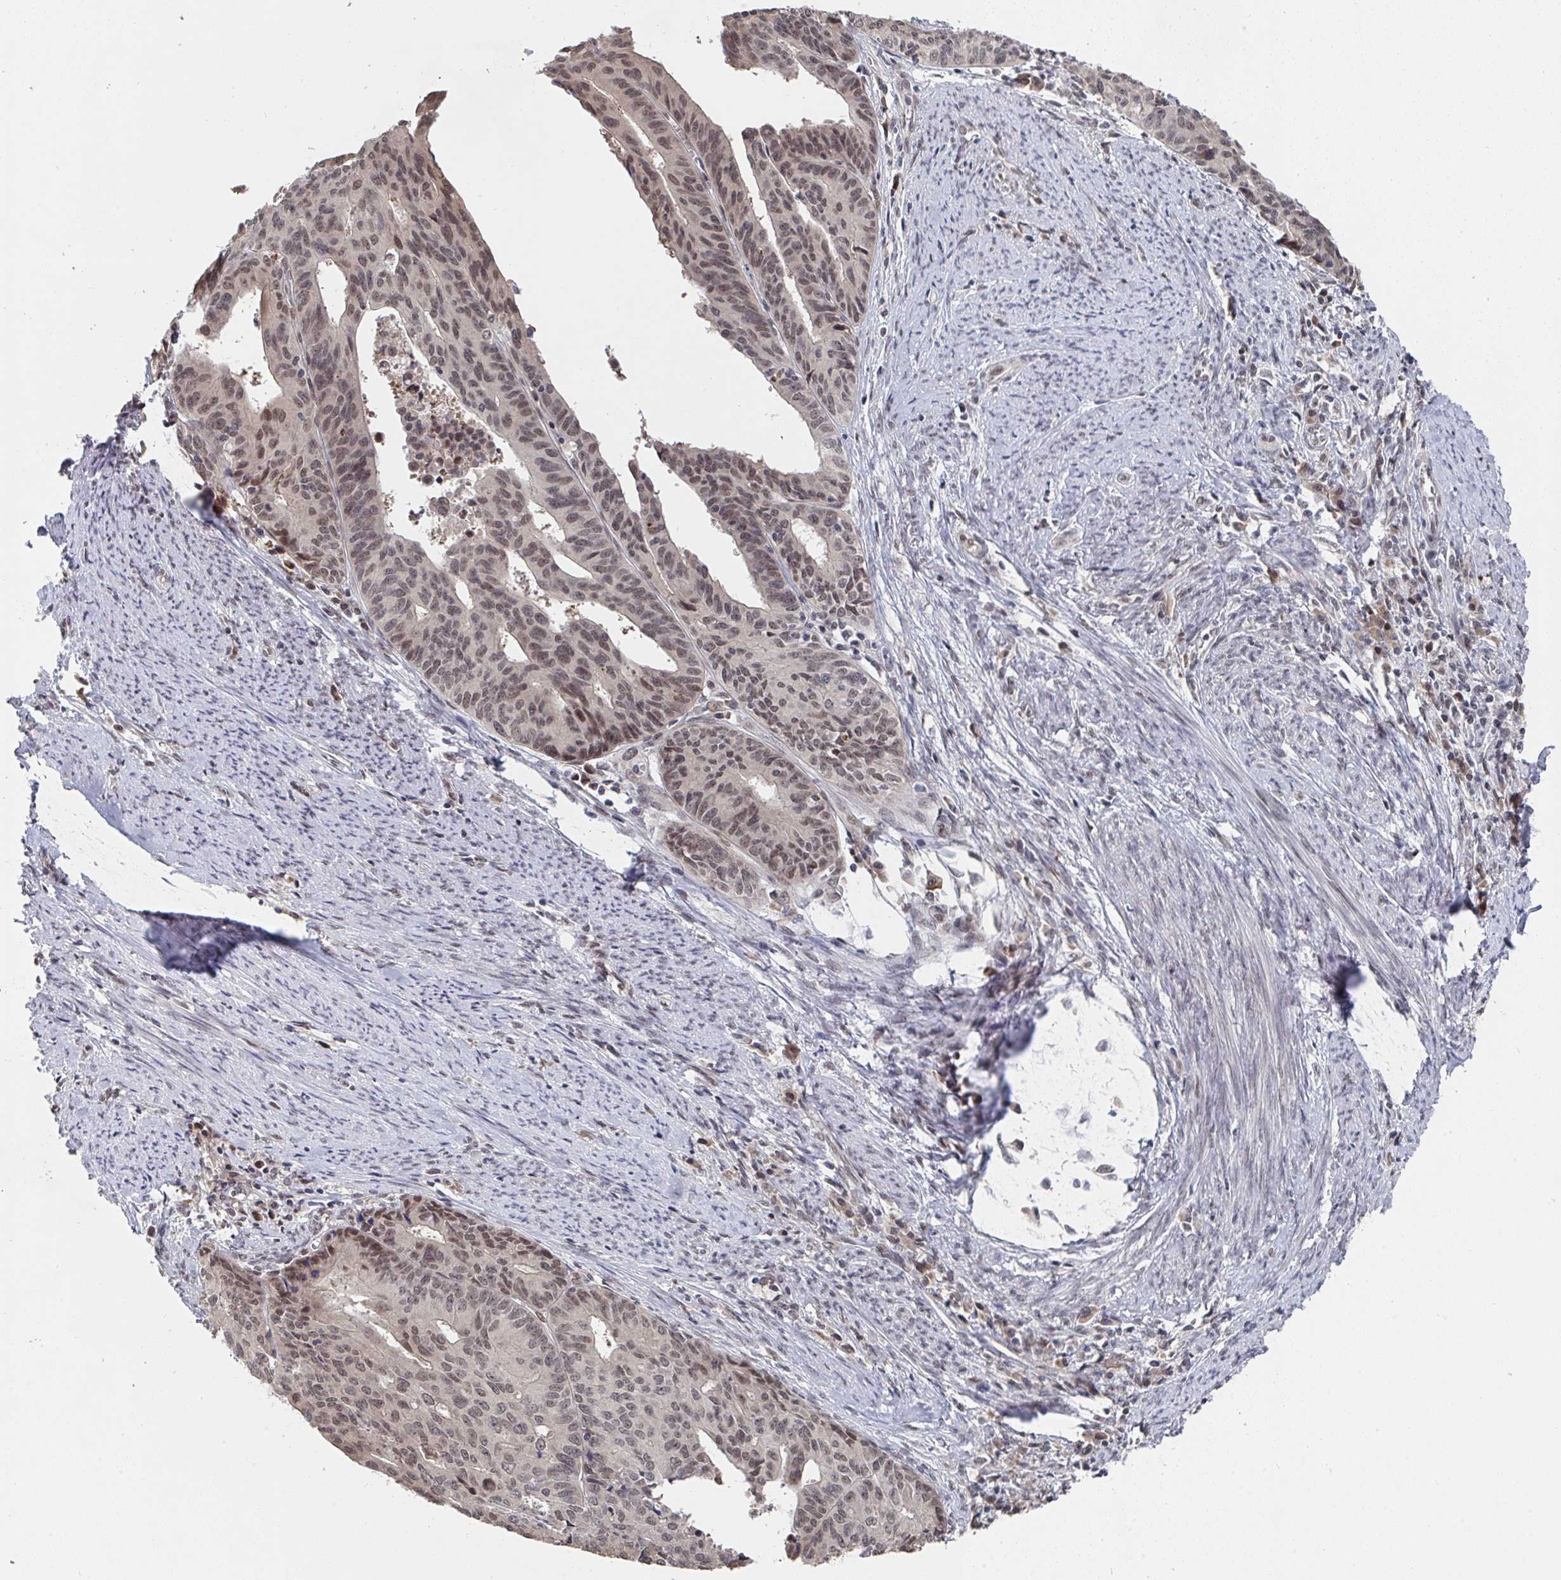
{"staining": {"intensity": "moderate", "quantity": ">75%", "location": "nuclear"}, "tissue": "endometrial cancer", "cell_type": "Tumor cells", "image_type": "cancer", "snomed": [{"axis": "morphology", "description": "Adenocarcinoma, NOS"}, {"axis": "topography", "description": "Endometrium"}], "caption": "This histopathology image shows immunohistochemistry staining of human endometrial adenocarcinoma, with medium moderate nuclear expression in about >75% of tumor cells.", "gene": "JMJD1C", "patient": {"sex": "female", "age": 65}}